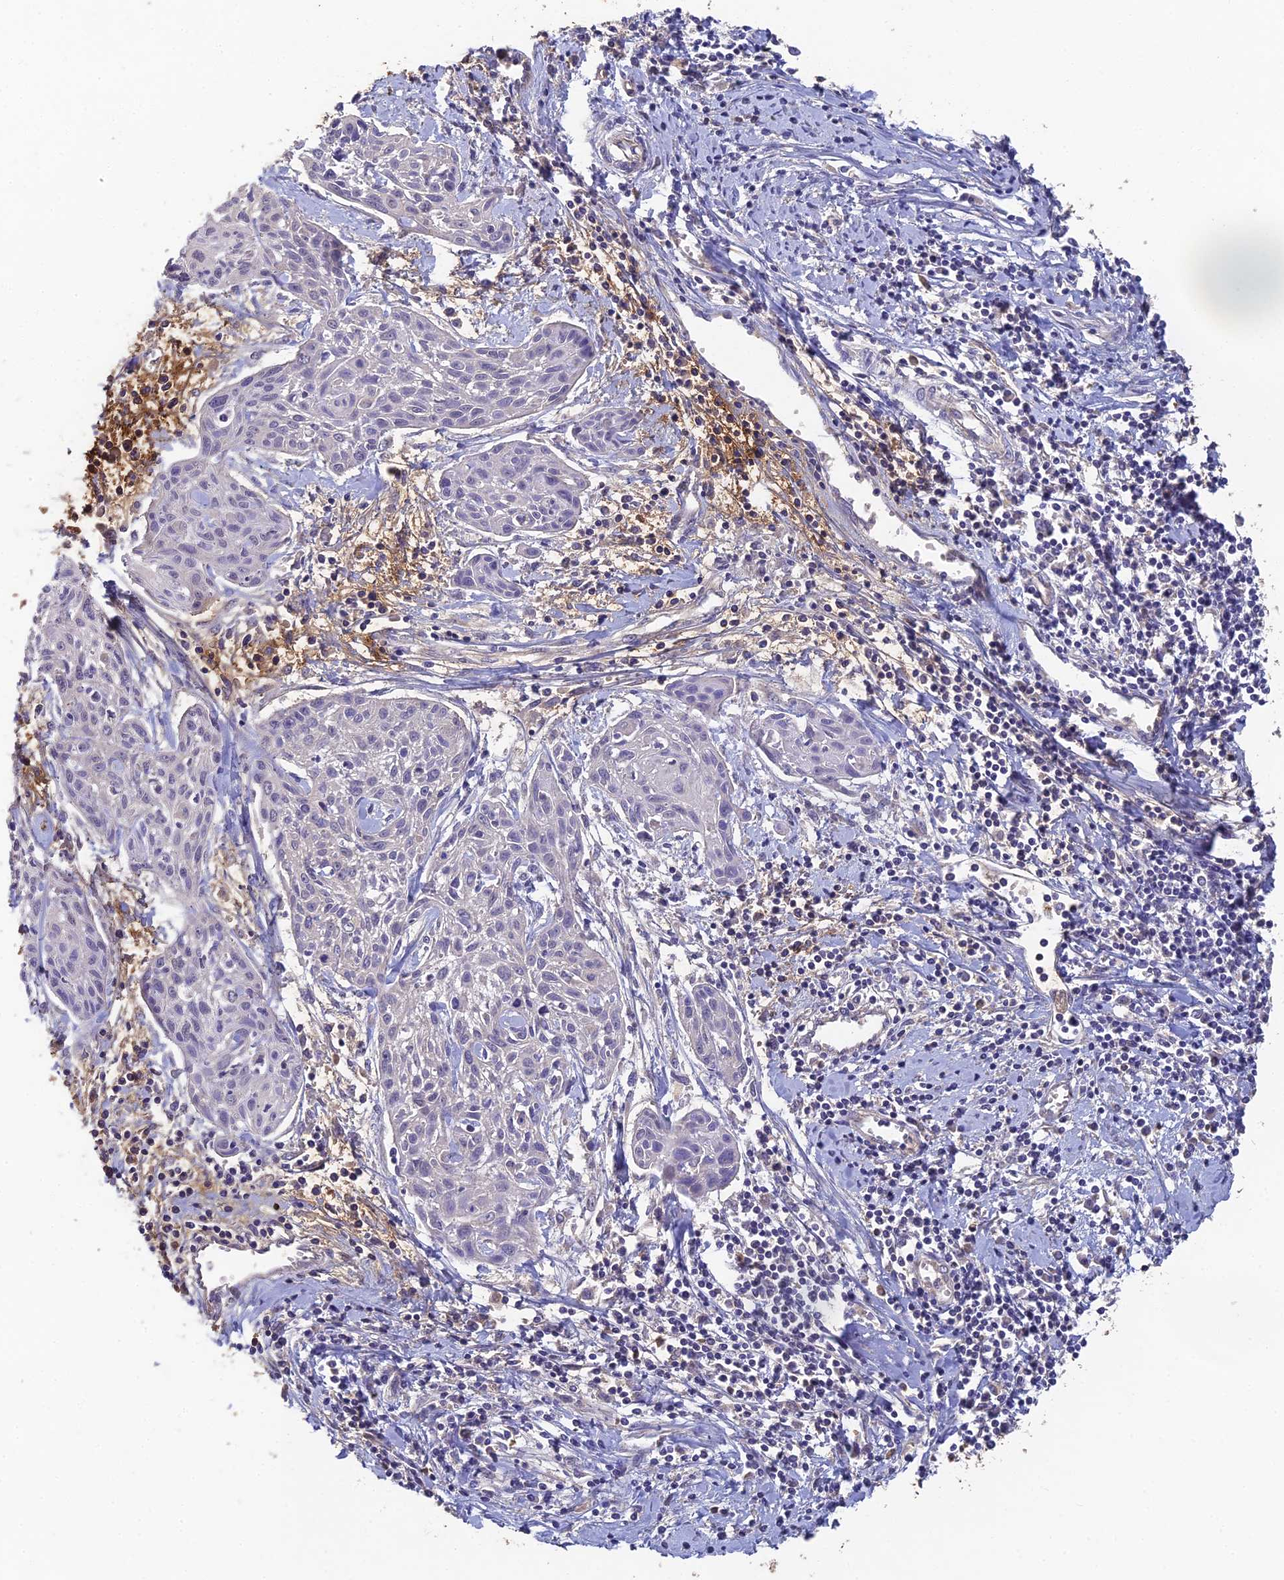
{"staining": {"intensity": "negative", "quantity": "none", "location": "none"}, "tissue": "cervical cancer", "cell_type": "Tumor cells", "image_type": "cancer", "snomed": [{"axis": "morphology", "description": "Squamous cell carcinoma, NOS"}, {"axis": "topography", "description": "Cervix"}], "caption": "There is no significant positivity in tumor cells of cervical cancer.", "gene": "ADAMTS13", "patient": {"sex": "female", "age": 51}}